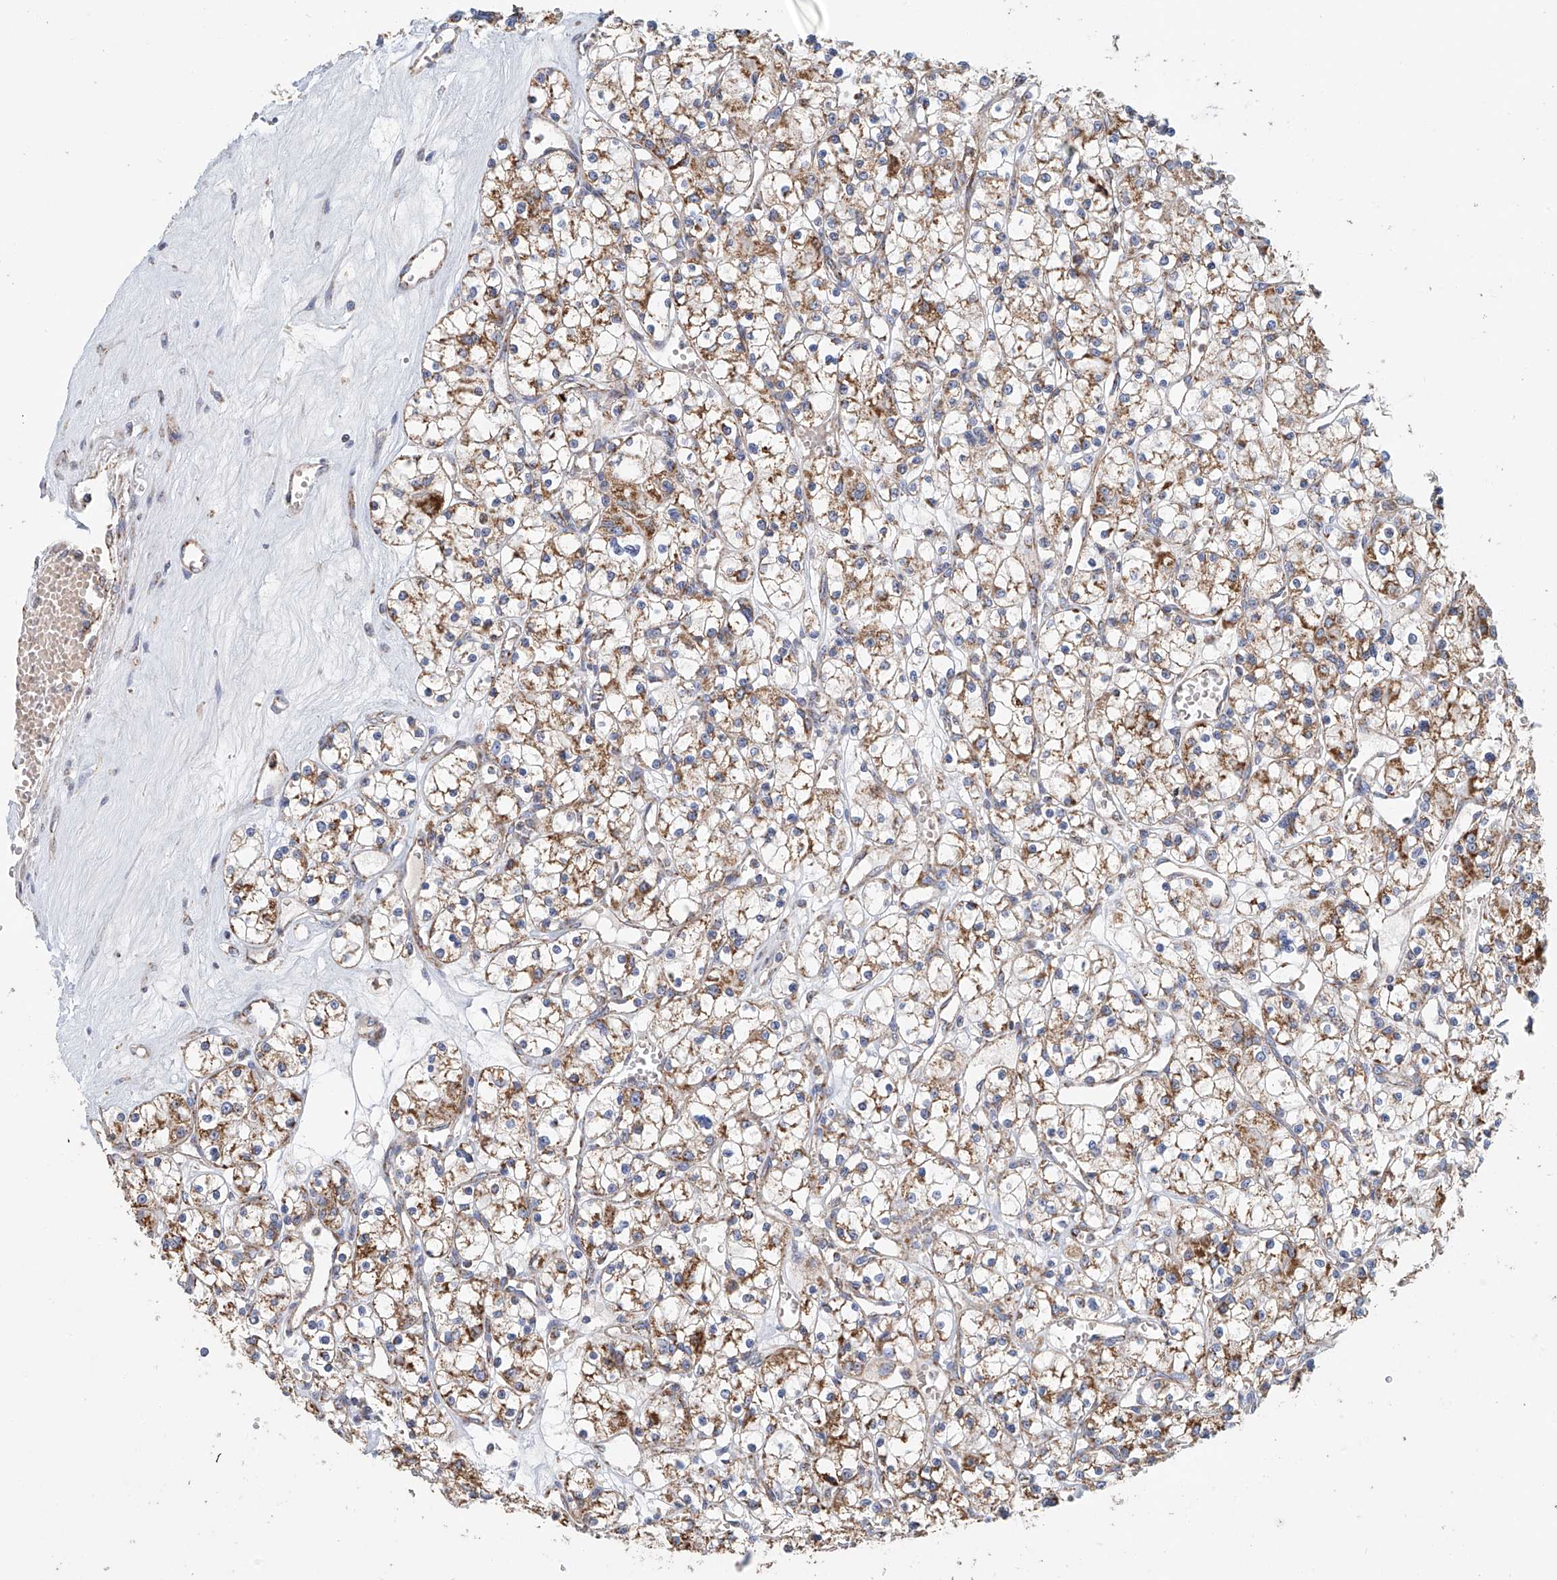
{"staining": {"intensity": "moderate", "quantity": ">75%", "location": "cytoplasmic/membranous"}, "tissue": "renal cancer", "cell_type": "Tumor cells", "image_type": "cancer", "snomed": [{"axis": "morphology", "description": "Adenocarcinoma, NOS"}, {"axis": "topography", "description": "Kidney"}], "caption": "Immunohistochemical staining of adenocarcinoma (renal) exhibits medium levels of moderate cytoplasmic/membranous positivity in approximately >75% of tumor cells.", "gene": "MCL1", "patient": {"sex": "female", "age": 59}}